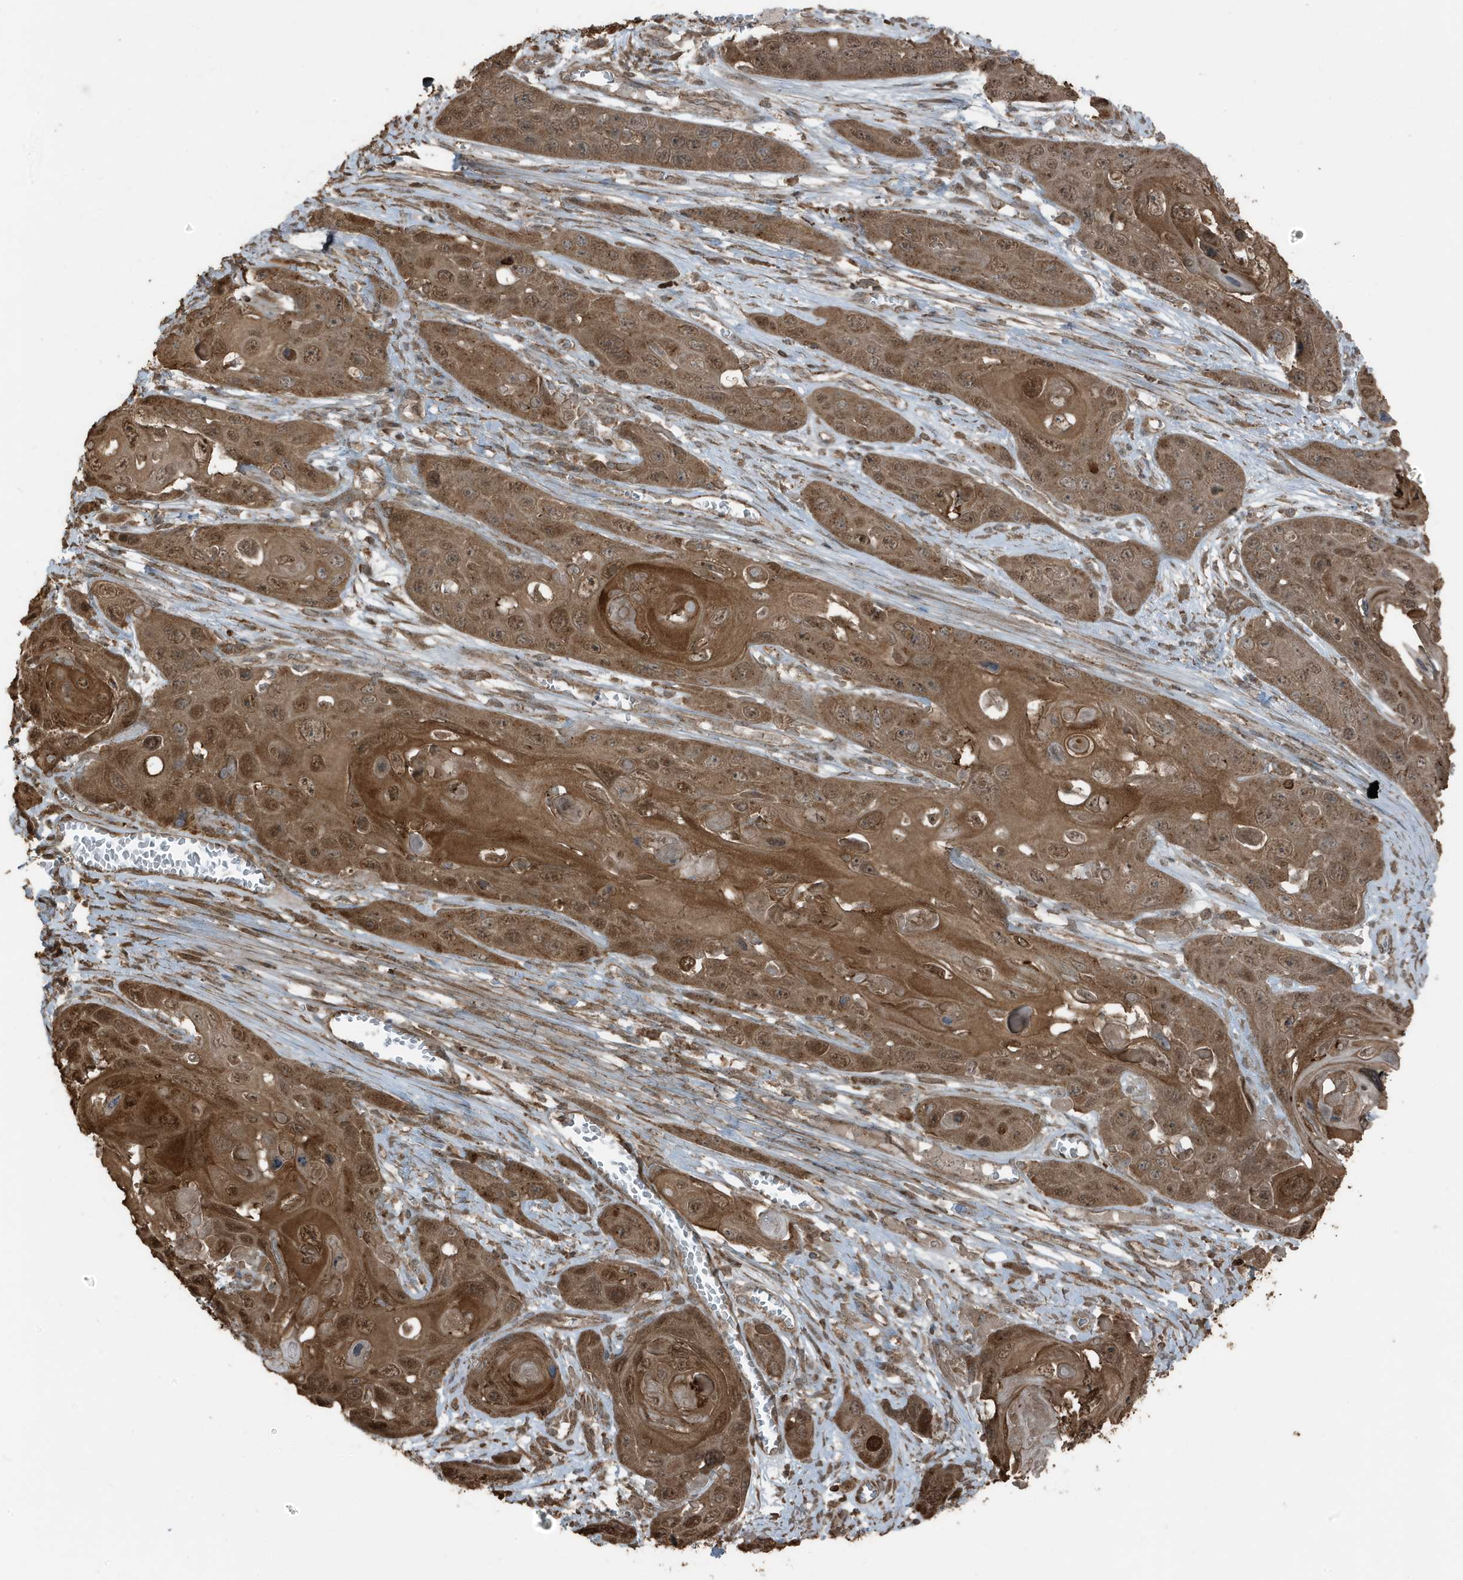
{"staining": {"intensity": "moderate", "quantity": ">75%", "location": "cytoplasmic/membranous,nuclear"}, "tissue": "skin cancer", "cell_type": "Tumor cells", "image_type": "cancer", "snomed": [{"axis": "morphology", "description": "Squamous cell carcinoma, NOS"}, {"axis": "topography", "description": "Skin"}], "caption": "Protein staining of skin squamous cell carcinoma tissue exhibits moderate cytoplasmic/membranous and nuclear expression in about >75% of tumor cells.", "gene": "AZI2", "patient": {"sex": "male", "age": 55}}